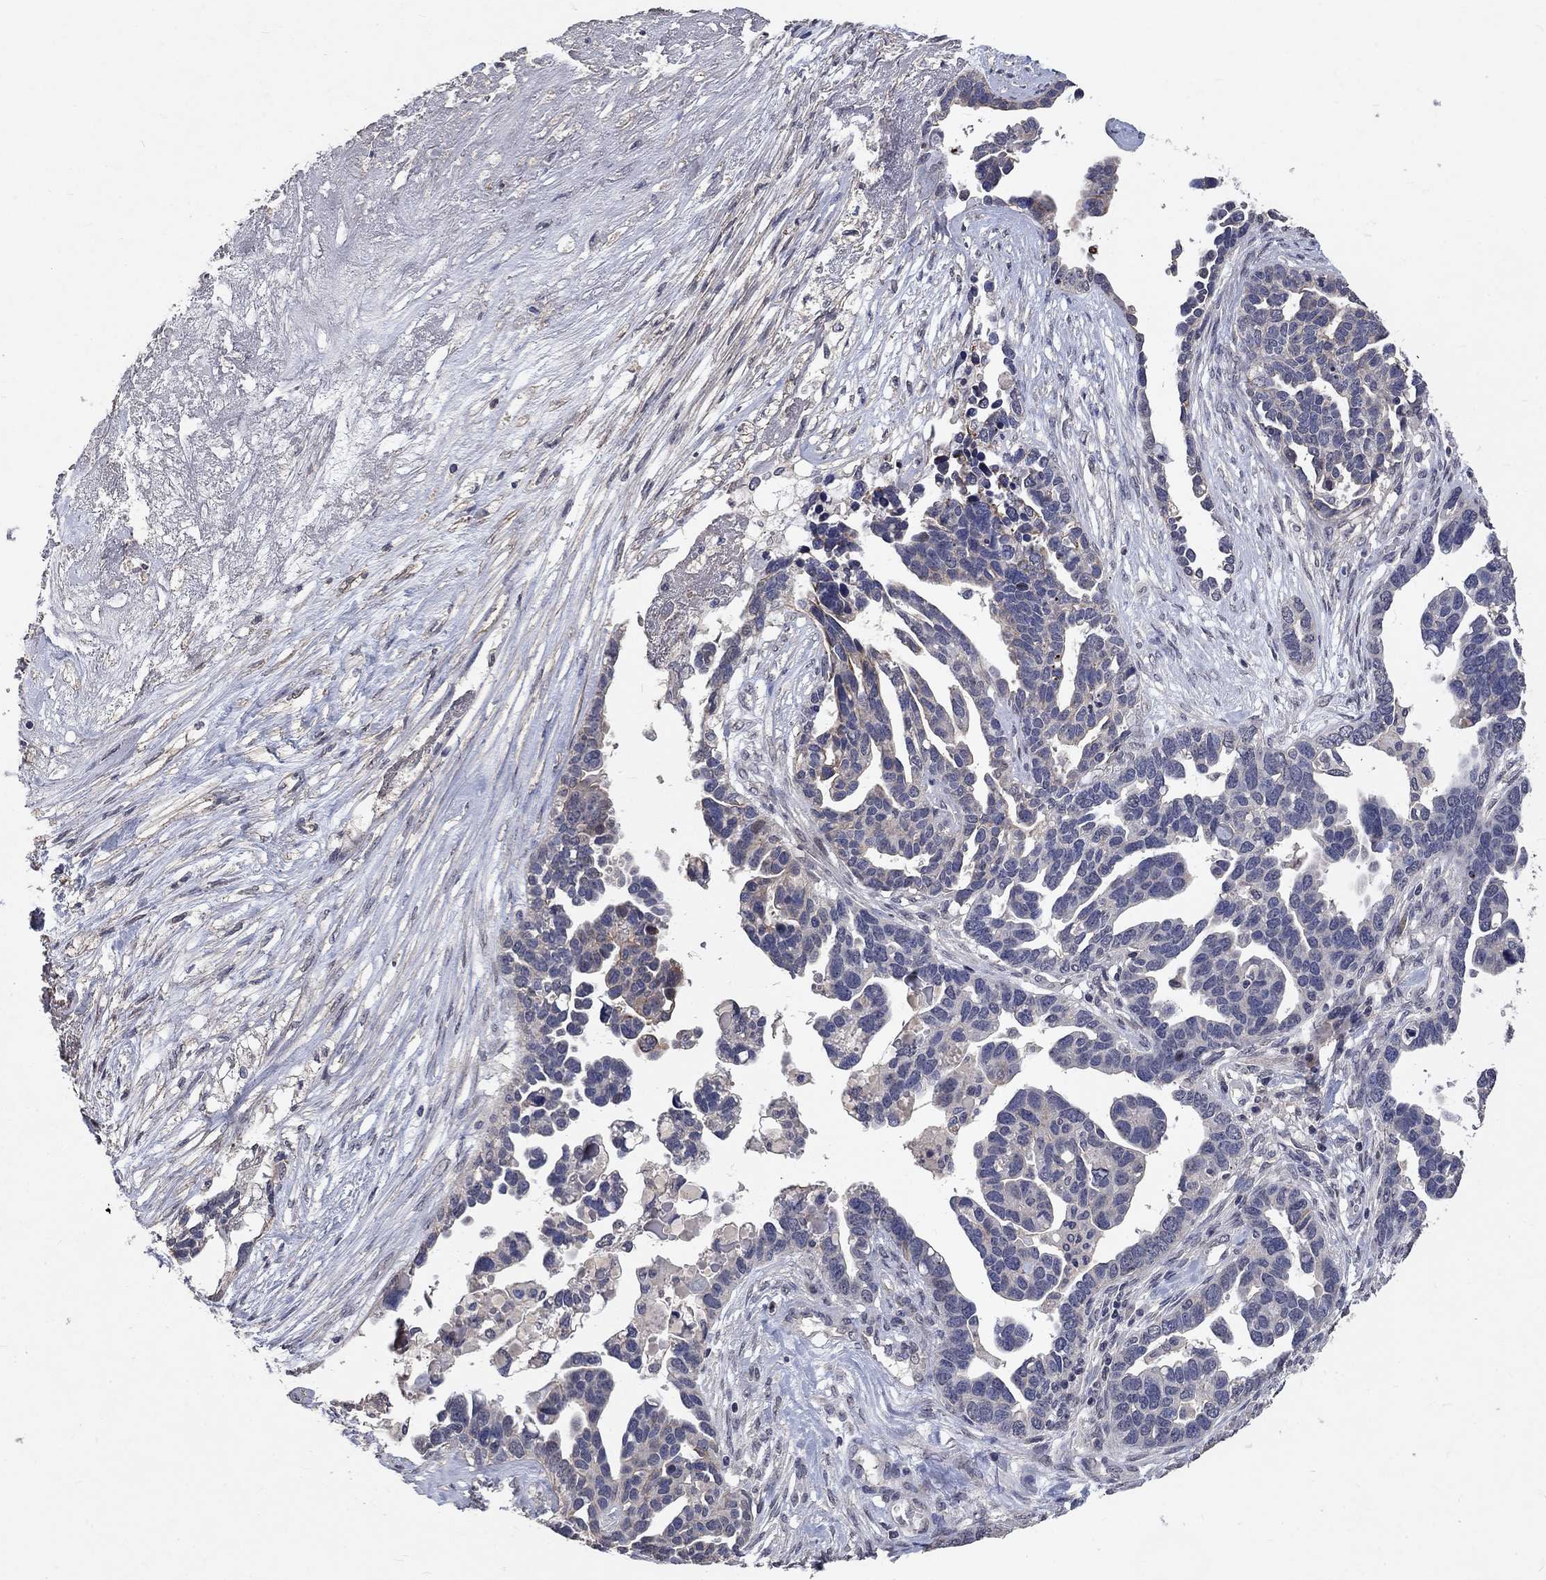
{"staining": {"intensity": "negative", "quantity": "none", "location": "none"}, "tissue": "ovarian cancer", "cell_type": "Tumor cells", "image_type": "cancer", "snomed": [{"axis": "morphology", "description": "Cystadenocarcinoma, serous, NOS"}, {"axis": "topography", "description": "Ovary"}], "caption": "Ovarian serous cystadenocarcinoma stained for a protein using immunohistochemistry (IHC) exhibits no staining tumor cells.", "gene": "CHST5", "patient": {"sex": "female", "age": 54}}